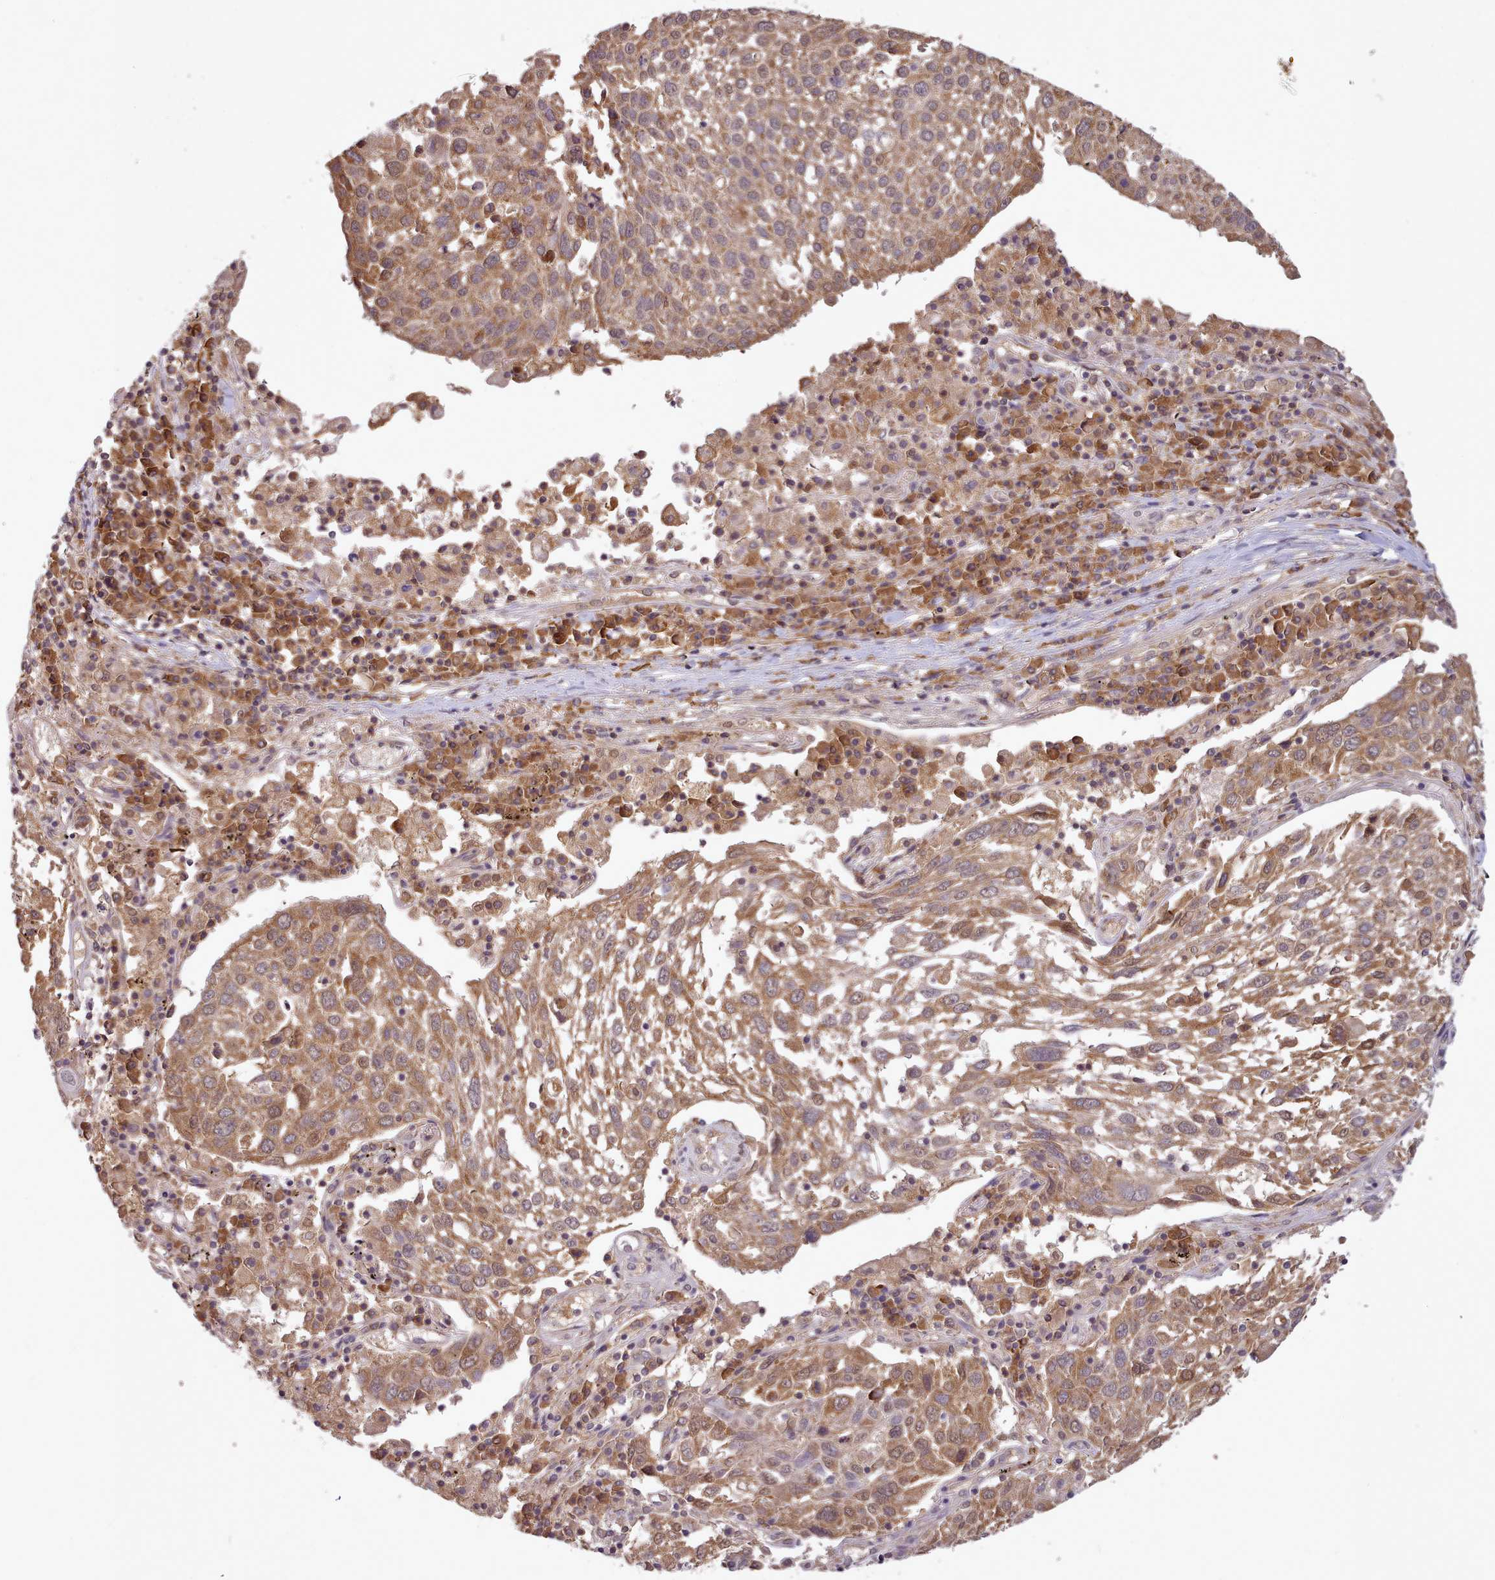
{"staining": {"intensity": "moderate", "quantity": ">75%", "location": "cytoplasmic/membranous"}, "tissue": "lung cancer", "cell_type": "Tumor cells", "image_type": "cancer", "snomed": [{"axis": "morphology", "description": "Squamous cell carcinoma, NOS"}, {"axis": "topography", "description": "Lung"}], "caption": "High-power microscopy captured an IHC image of lung cancer, revealing moderate cytoplasmic/membranous expression in about >75% of tumor cells.", "gene": "PIP4P1", "patient": {"sex": "male", "age": 65}}